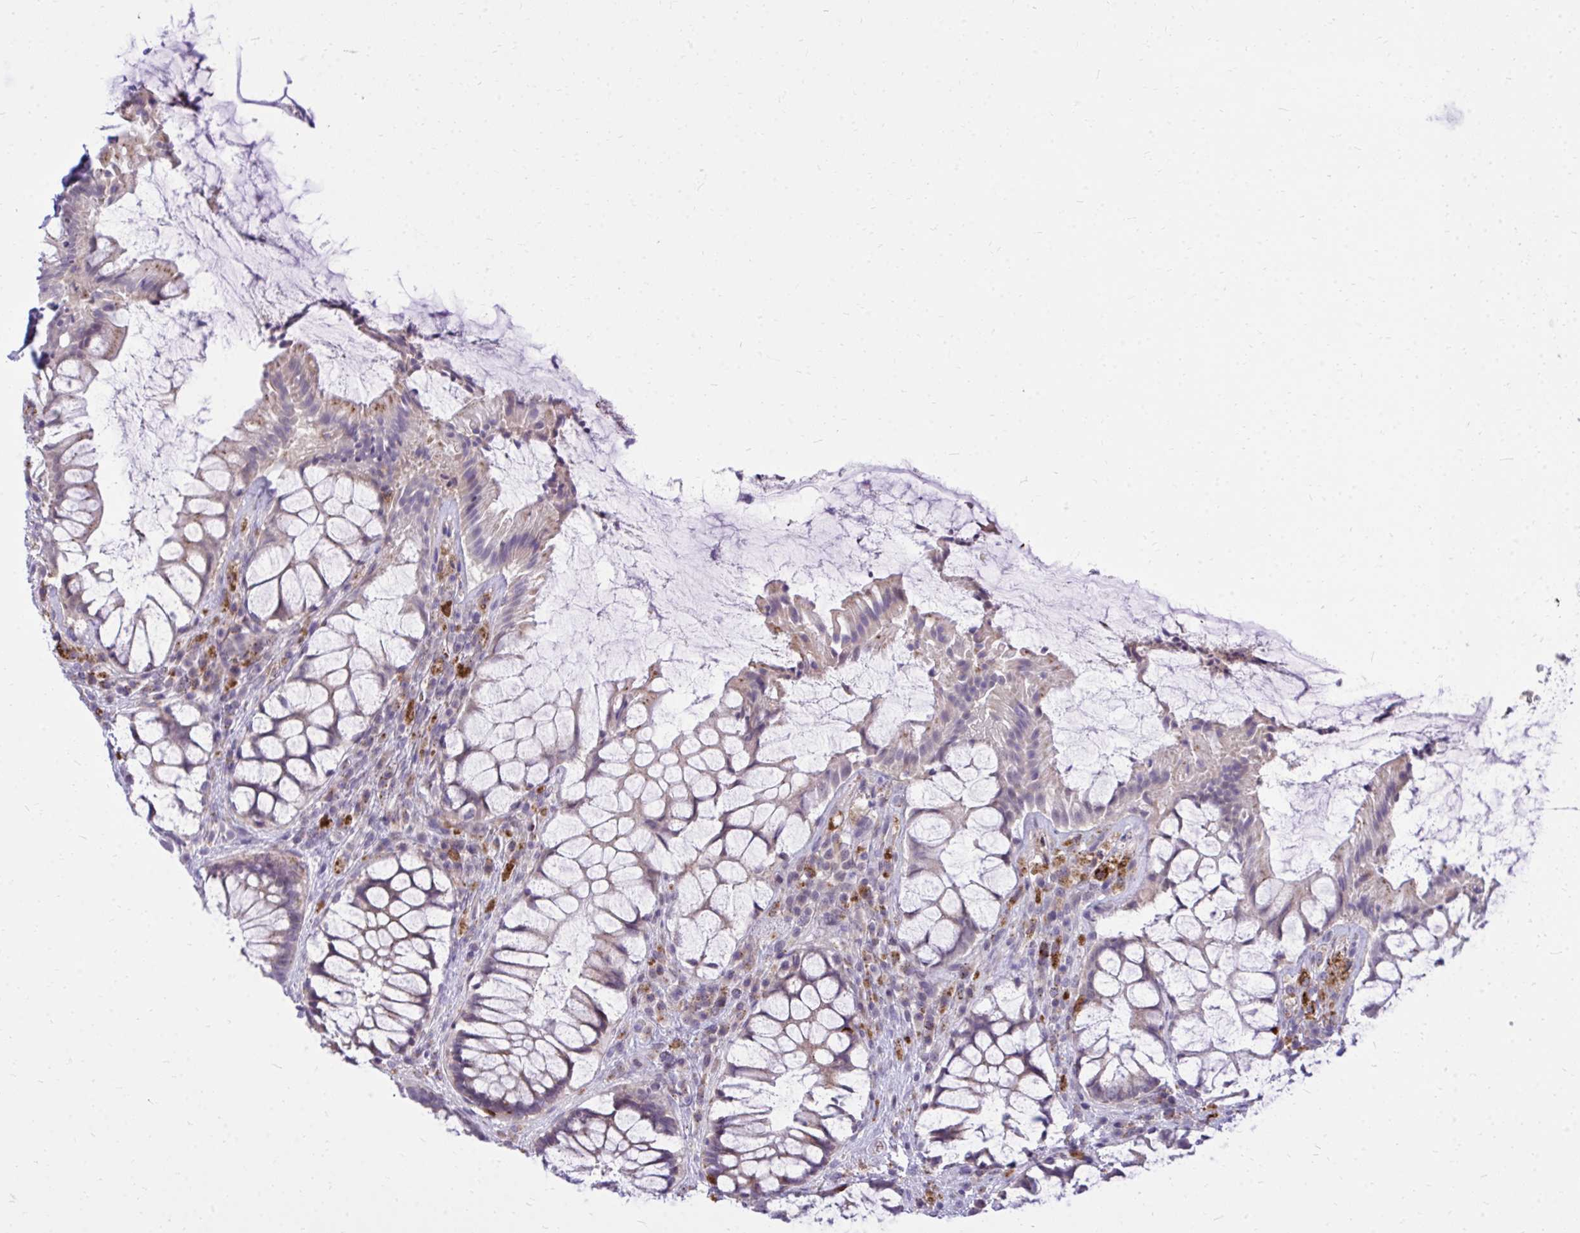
{"staining": {"intensity": "weak", "quantity": ">75%", "location": "cytoplasmic/membranous"}, "tissue": "rectum", "cell_type": "Glandular cells", "image_type": "normal", "snomed": [{"axis": "morphology", "description": "Normal tissue, NOS"}, {"axis": "topography", "description": "Rectum"}], "caption": "Immunohistochemistry staining of unremarkable rectum, which exhibits low levels of weak cytoplasmic/membranous staining in approximately >75% of glandular cells indicating weak cytoplasmic/membranous protein staining. The staining was performed using DAB (3,3'-diaminobenzidine) (brown) for protein detection and nuclei were counterstained in hematoxylin (blue).", "gene": "ZSCAN25", "patient": {"sex": "female", "age": 58}}